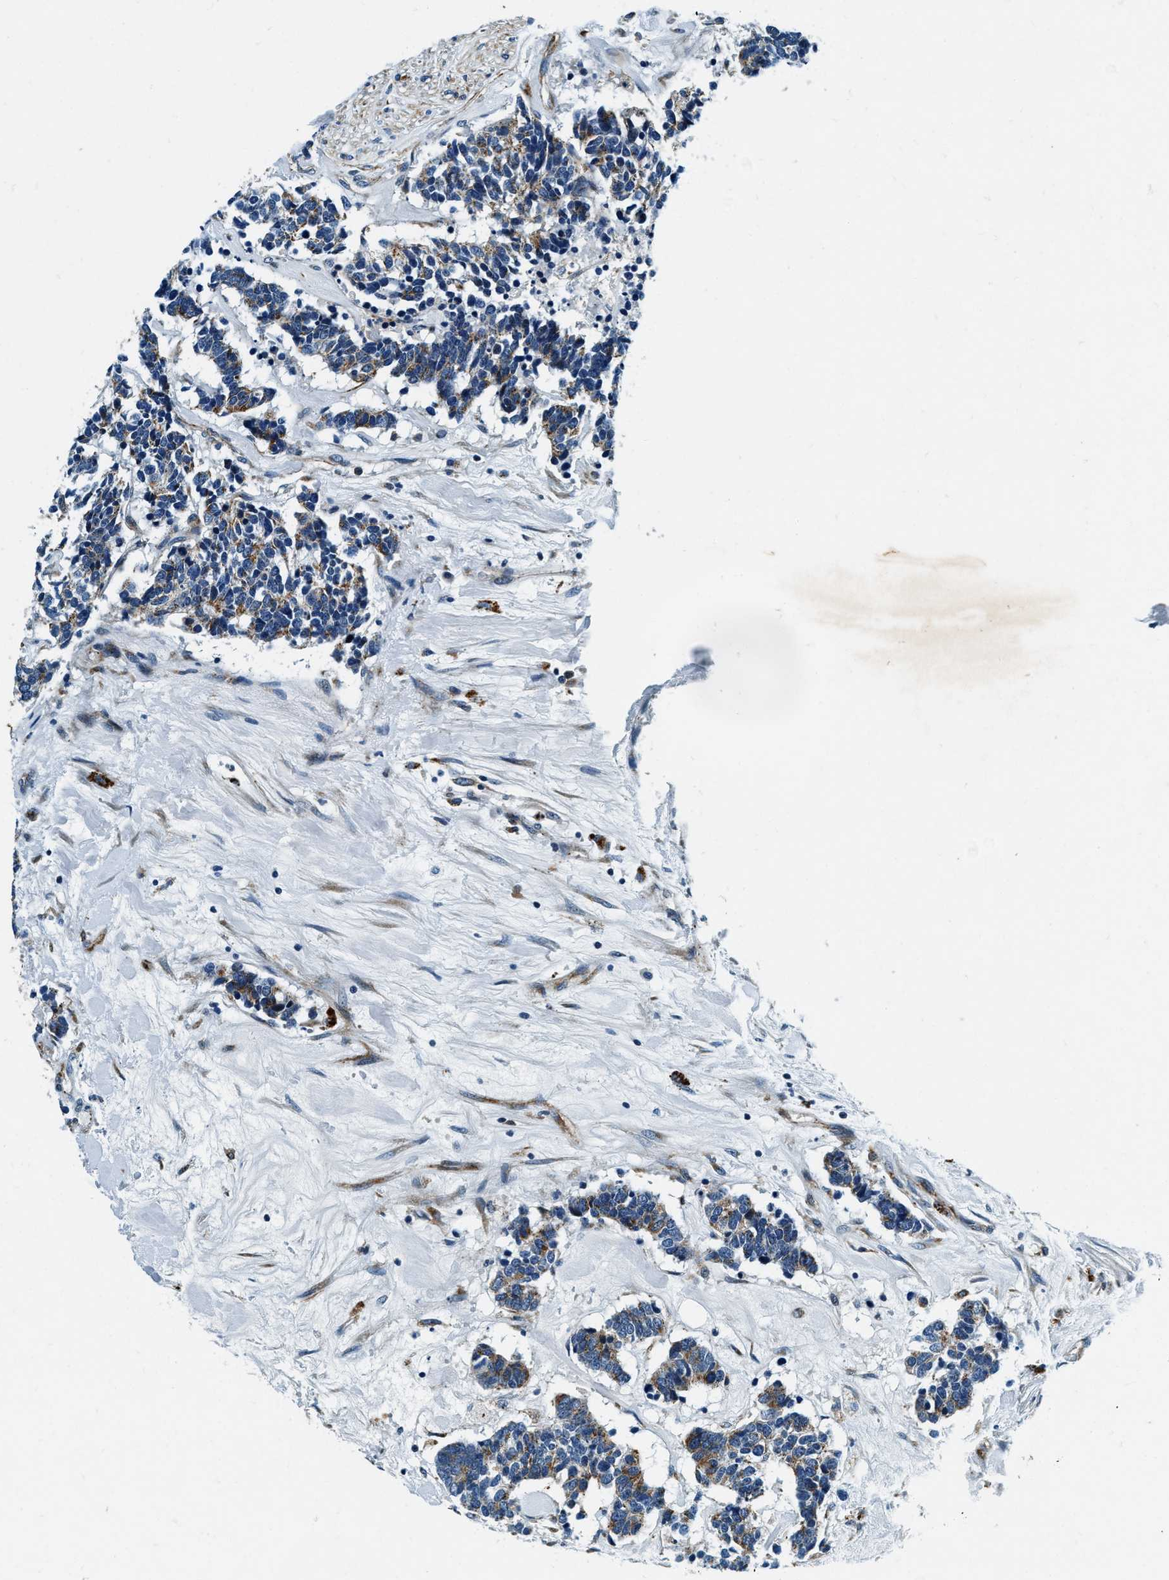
{"staining": {"intensity": "moderate", "quantity": "<25%", "location": "cytoplasmic/membranous"}, "tissue": "carcinoid", "cell_type": "Tumor cells", "image_type": "cancer", "snomed": [{"axis": "morphology", "description": "Carcinoma, NOS"}, {"axis": "morphology", "description": "Carcinoid, malignant, NOS"}, {"axis": "topography", "description": "Urinary bladder"}], "caption": "Moderate cytoplasmic/membranous staining for a protein is identified in approximately <25% of tumor cells of carcinoid using immunohistochemistry.", "gene": "C2orf66", "patient": {"sex": "male", "age": 57}}